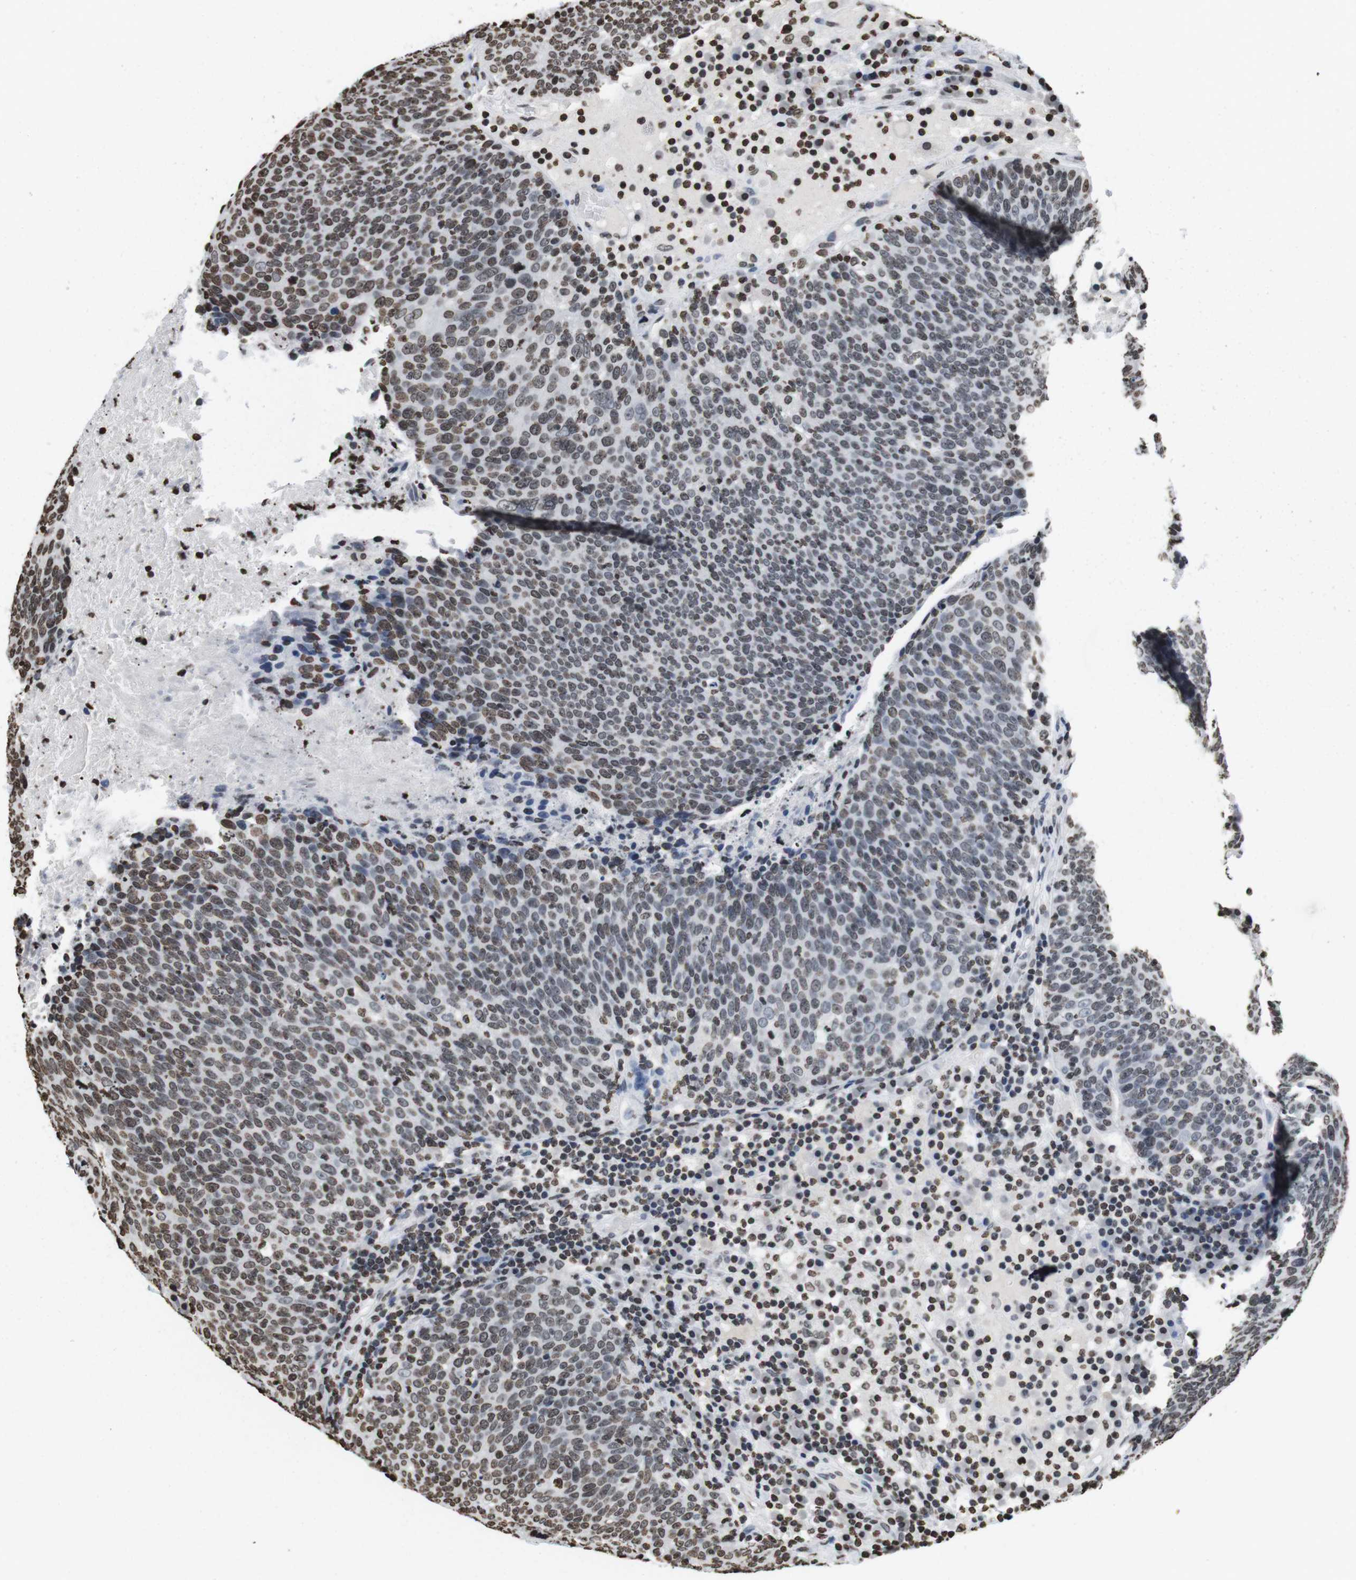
{"staining": {"intensity": "moderate", "quantity": ">75%", "location": "nuclear"}, "tissue": "head and neck cancer", "cell_type": "Tumor cells", "image_type": "cancer", "snomed": [{"axis": "morphology", "description": "Squamous cell carcinoma, NOS"}, {"axis": "morphology", "description": "Squamous cell carcinoma, metastatic, NOS"}, {"axis": "topography", "description": "Lymph node"}, {"axis": "topography", "description": "Head-Neck"}], "caption": "Protein staining demonstrates moderate nuclear positivity in about >75% of tumor cells in head and neck metastatic squamous cell carcinoma.", "gene": "BSX", "patient": {"sex": "male", "age": 62}}